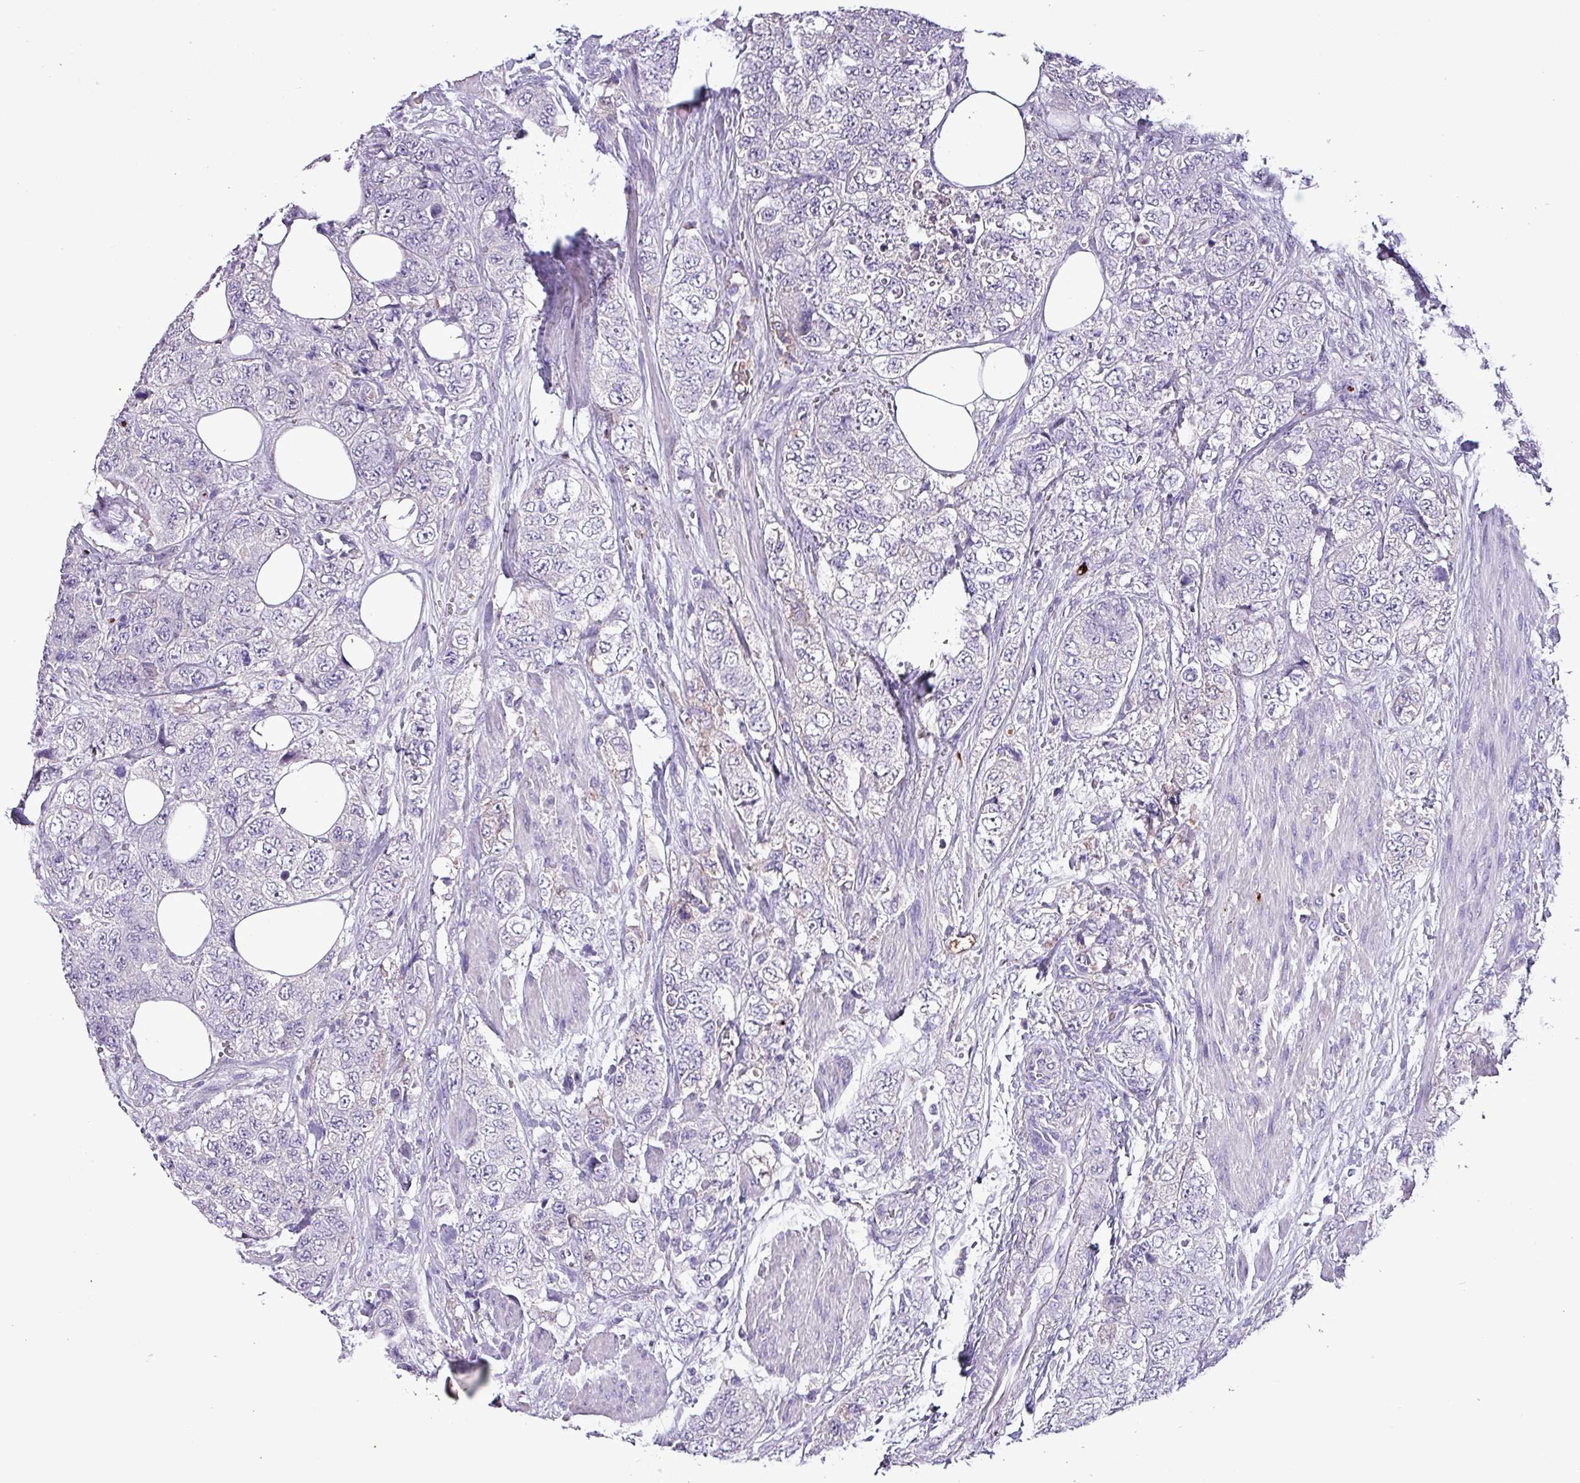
{"staining": {"intensity": "weak", "quantity": "<25%", "location": "cytoplasmic/membranous"}, "tissue": "urothelial cancer", "cell_type": "Tumor cells", "image_type": "cancer", "snomed": [{"axis": "morphology", "description": "Urothelial carcinoma, High grade"}, {"axis": "topography", "description": "Urinary bladder"}], "caption": "The image displays no significant staining in tumor cells of urothelial carcinoma (high-grade). (DAB immunohistochemistry (IHC) with hematoxylin counter stain).", "gene": "HP", "patient": {"sex": "female", "age": 78}}